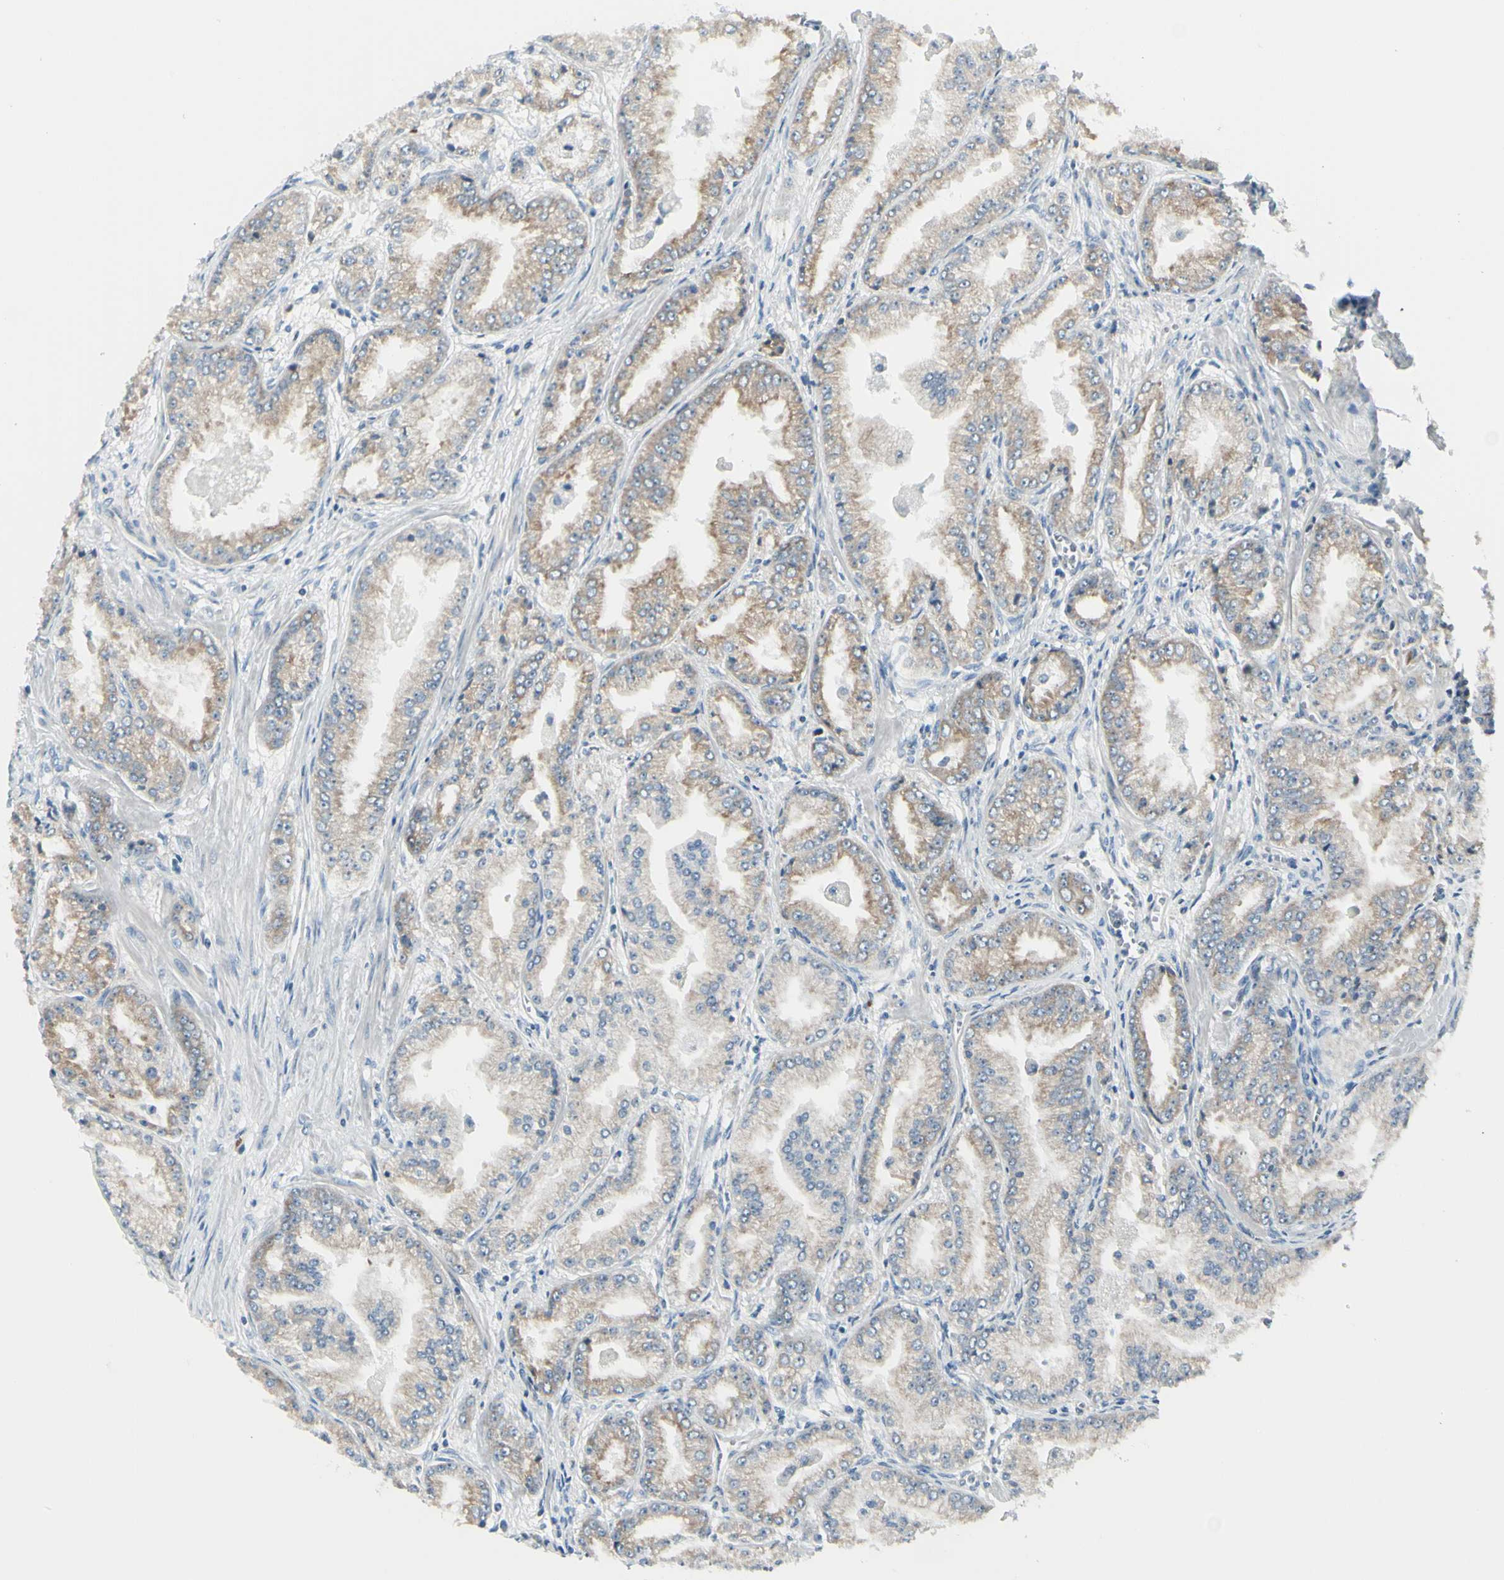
{"staining": {"intensity": "weak", "quantity": "25%-75%", "location": "cytoplasmic/membranous"}, "tissue": "prostate cancer", "cell_type": "Tumor cells", "image_type": "cancer", "snomed": [{"axis": "morphology", "description": "Adenocarcinoma, High grade"}, {"axis": "topography", "description": "Prostate"}], "caption": "Protein expression analysis of high-grade adenocarcinoma (prostate) exhibits weak cytoplasmic/membranous positivity in approximately 25%-75% of tumor cells.", "gene": "SELENOS", "patient": {"sex": "male", "age": 61}}